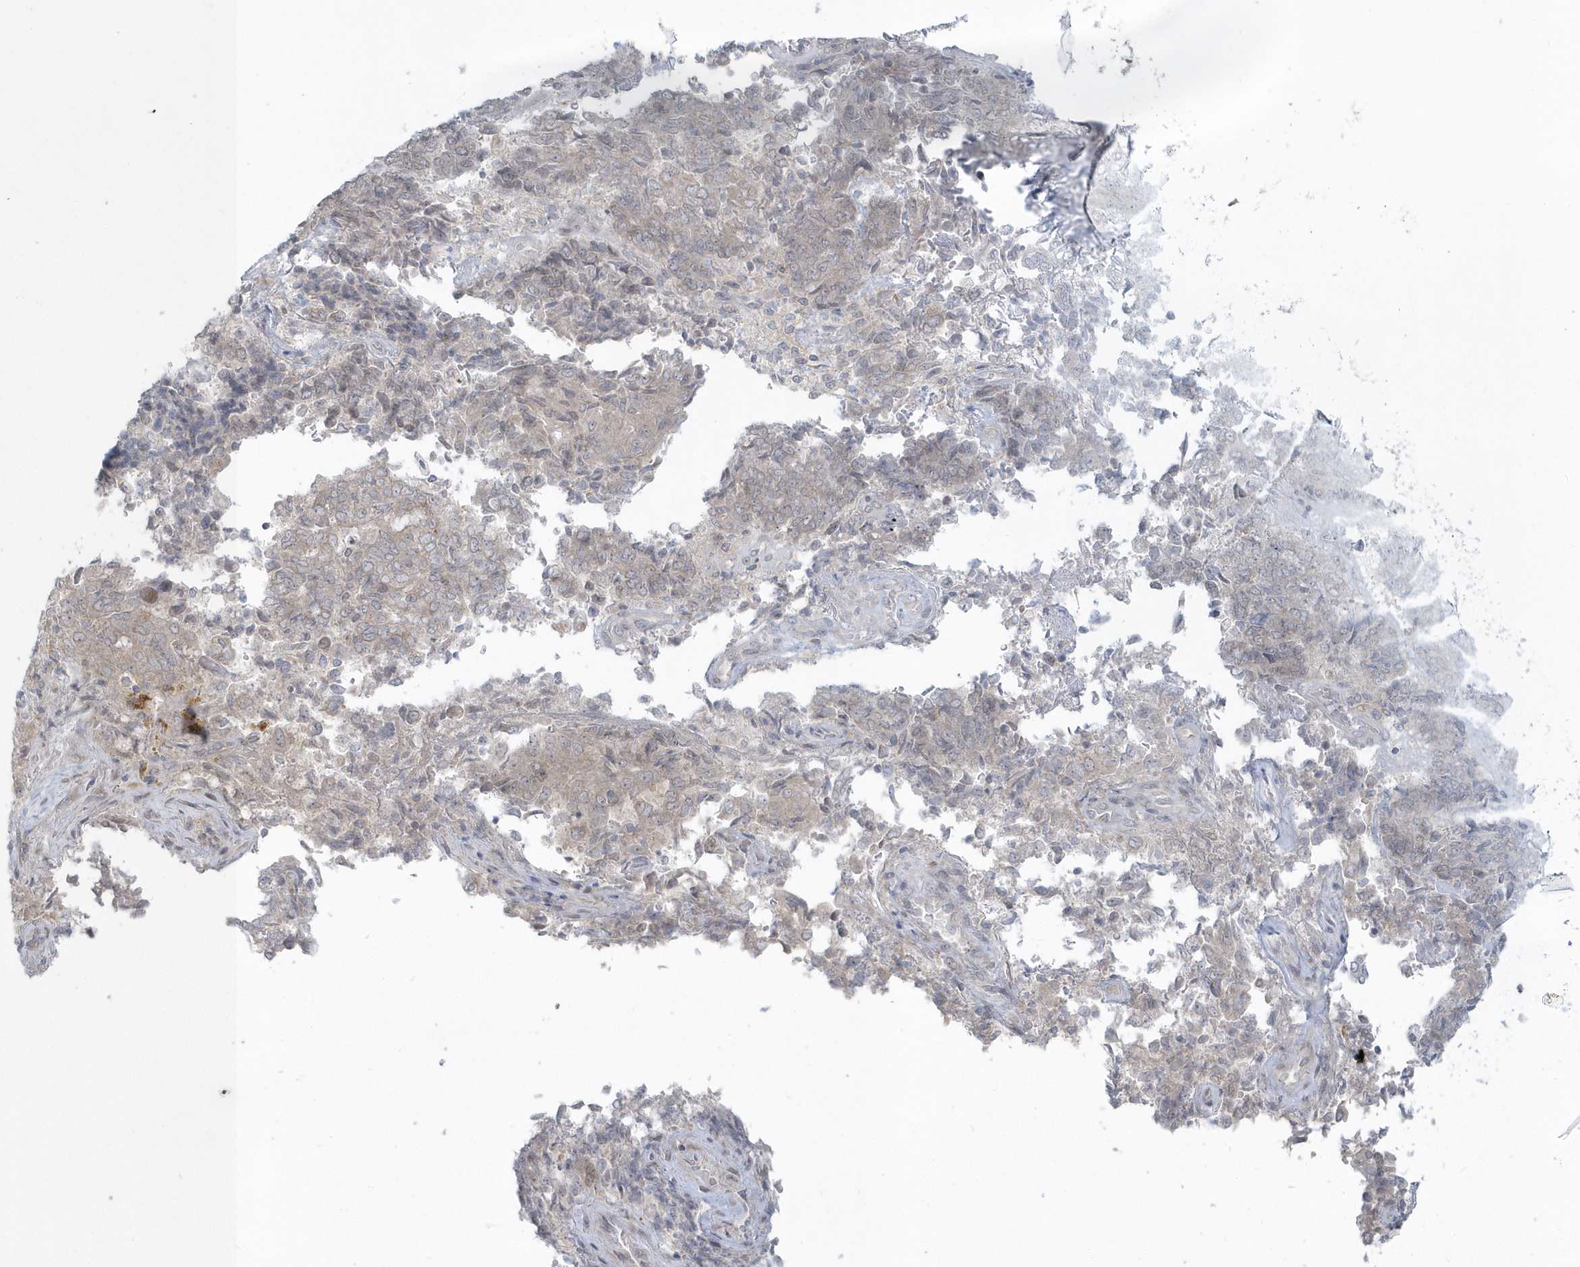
{"staining": {"intensity": "negative", "quantity": "none", "location": "none"}, "tissue": "endometrial cancer", "cell_type": "Tumor cells", "image_type": "cancer", "snomed": [{"axis": "morphology", "description": "Adenocarcinoma, NOS"}, {"axis": "topography", "description": "Endometrium"}], "caption": "Immunohistochemistry of endometrial cancer (adenocarcinoma) reveals no expression in tumor cells. (DAB immunohistochemistry (IHC), high magnification).", "gene": "BLTP3A", "patient": {"sex": "female", "age": 80}}